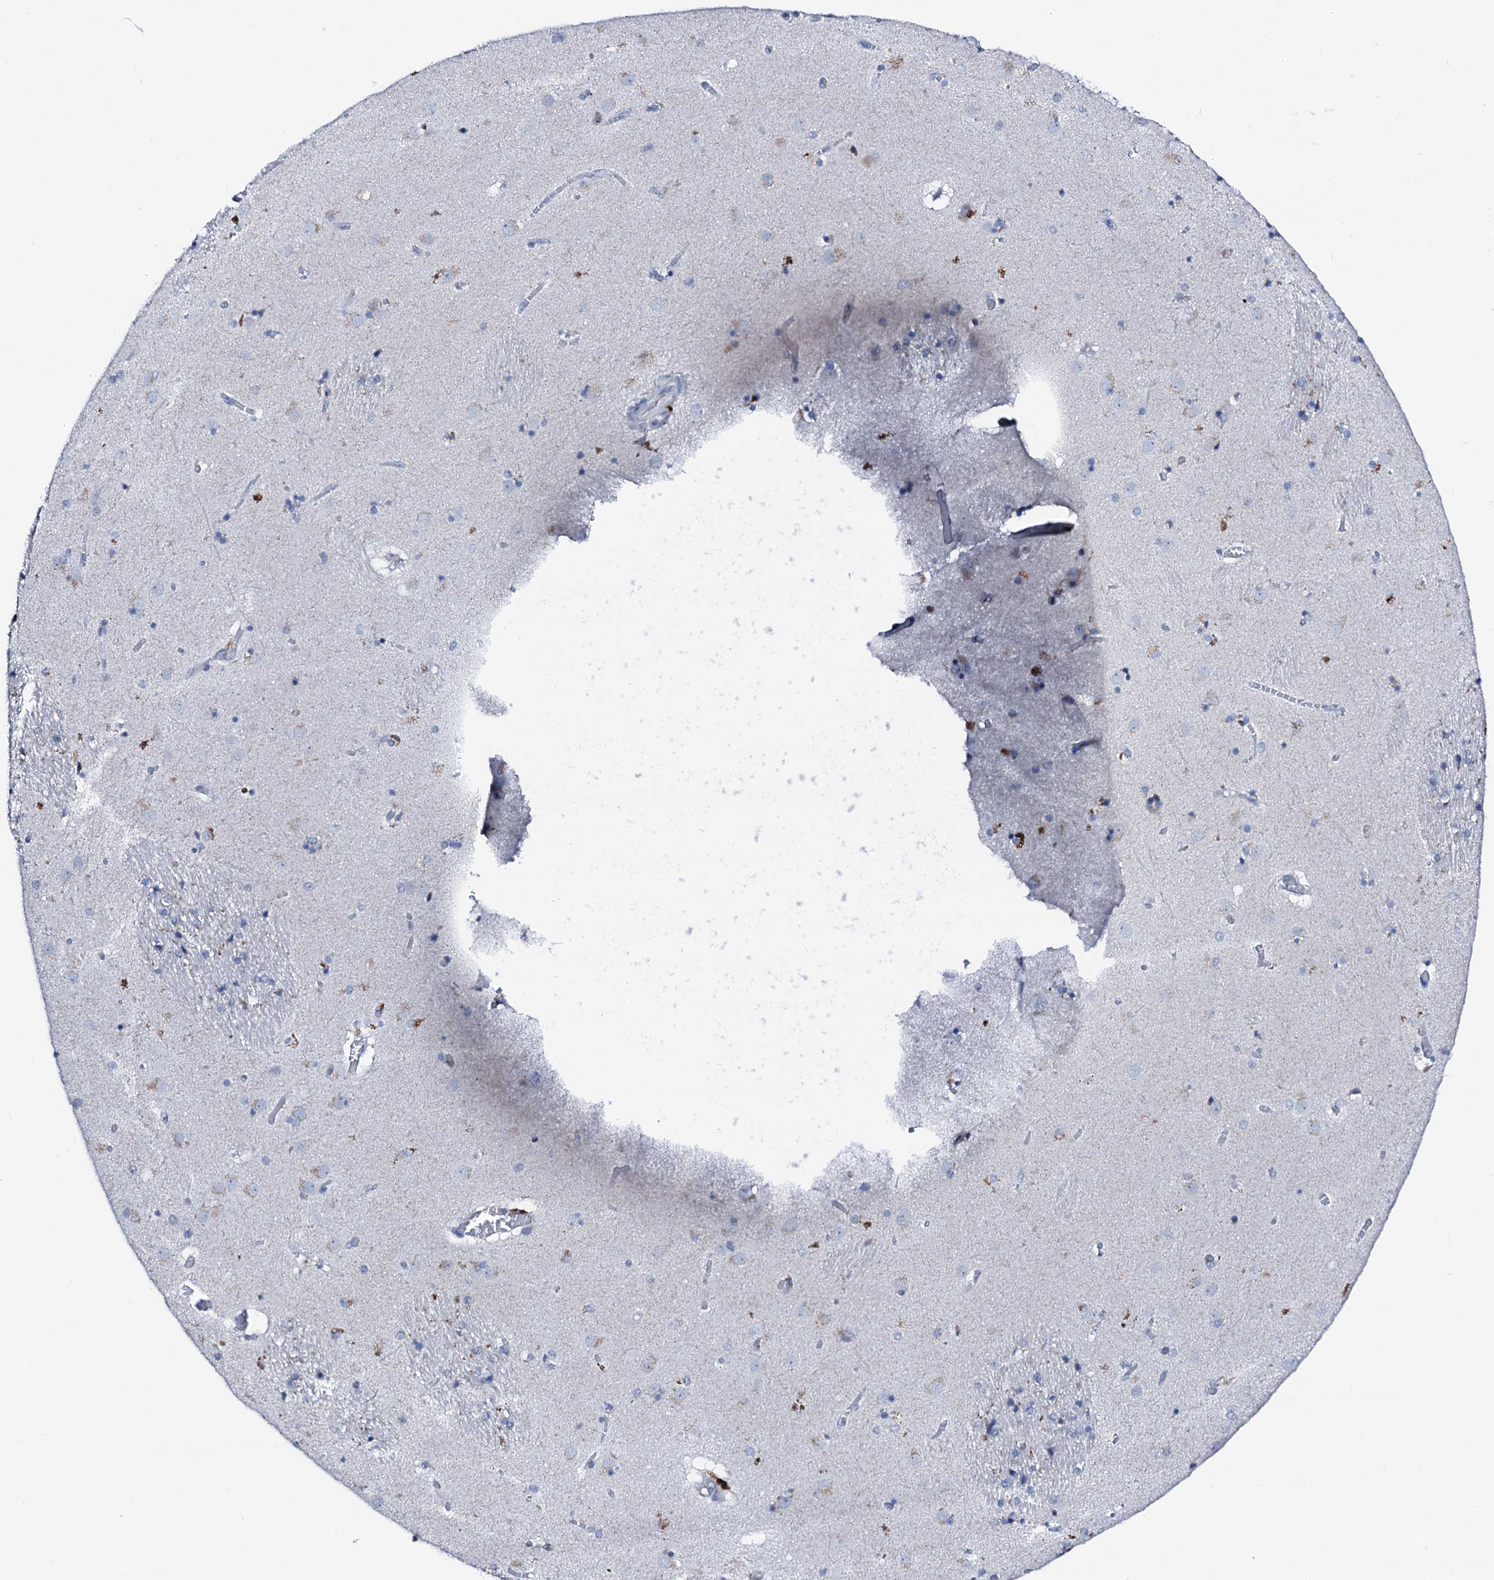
{"staining": {"intensity": "negative", "quantity": "none", "location": "none"}, "tissue": "caudate", "cell_type": "Glial cells", "image_type": "normal", "snomed": [{"axis": "morphology", "description": "Normal tissue, NOS"}, {"axis": "topography", "description": "Lateral ventricle wall"}], "caption": "Caudate stained for a protein using immunohistochemistry demonstrates no positivity glial cells.", "gene": "TRAFD1", "patient": {"sex": "male", "age": 70}}